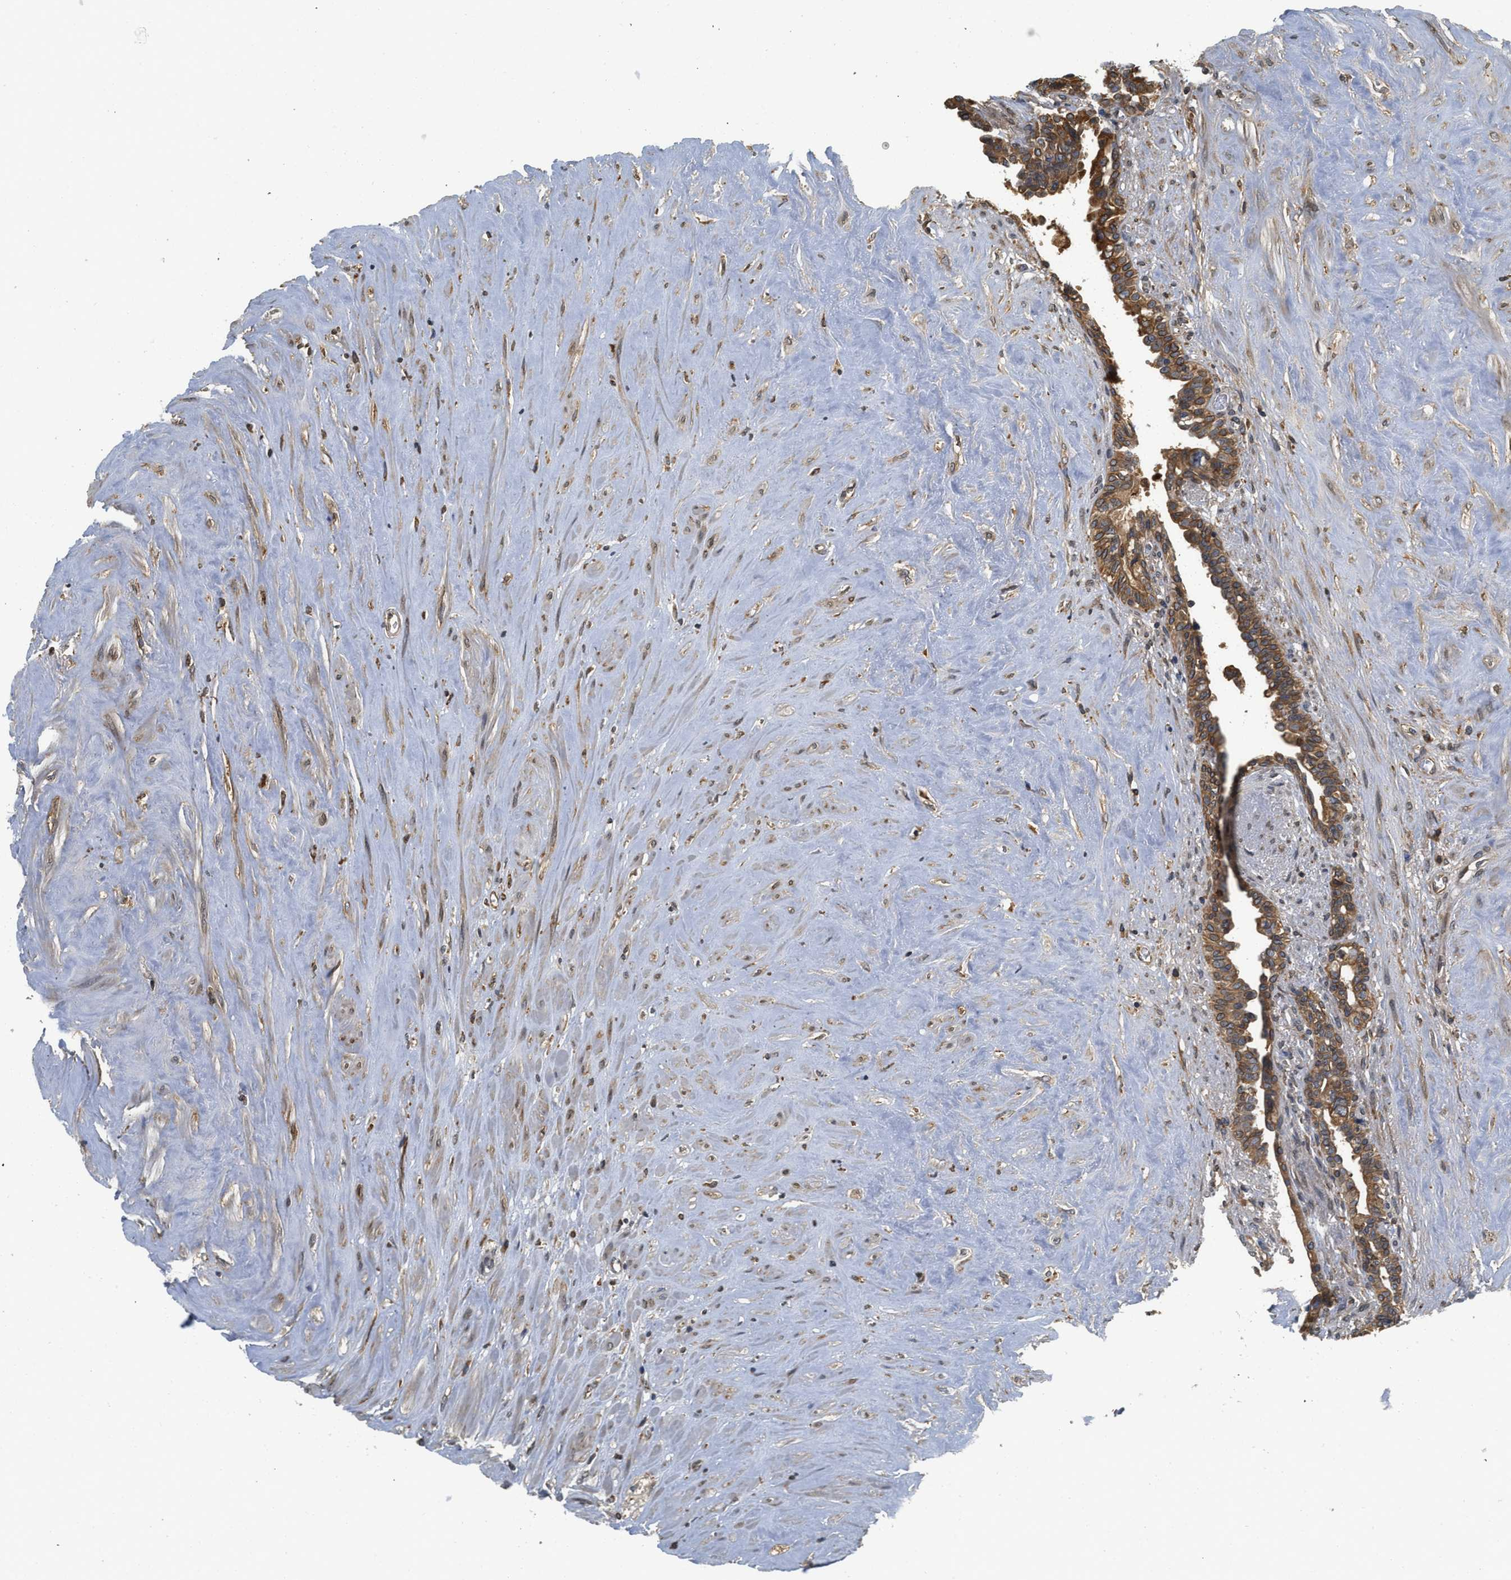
{"staining": {"intensity": "moderate", "quantity": ">75%", "location": "cytoplasmic/membranous"}, "tissue": "seminal vesicle", "cell_type": "Glandular cells", "image_type": "normal", "snomed": [{"axis": "morphology", "description": "Normal tissue, NOS"}, {"axis": "topography", "description": "Seminal veicle"}], "caption": "Brown immunohistochemical staining in benign seminal vesicle exhibits moderate cytoplasmic/membranous staining in approximately >75% of glandular cells.", "gene": "BCAP31", "patient": {"sex": "male", "age": 63}}